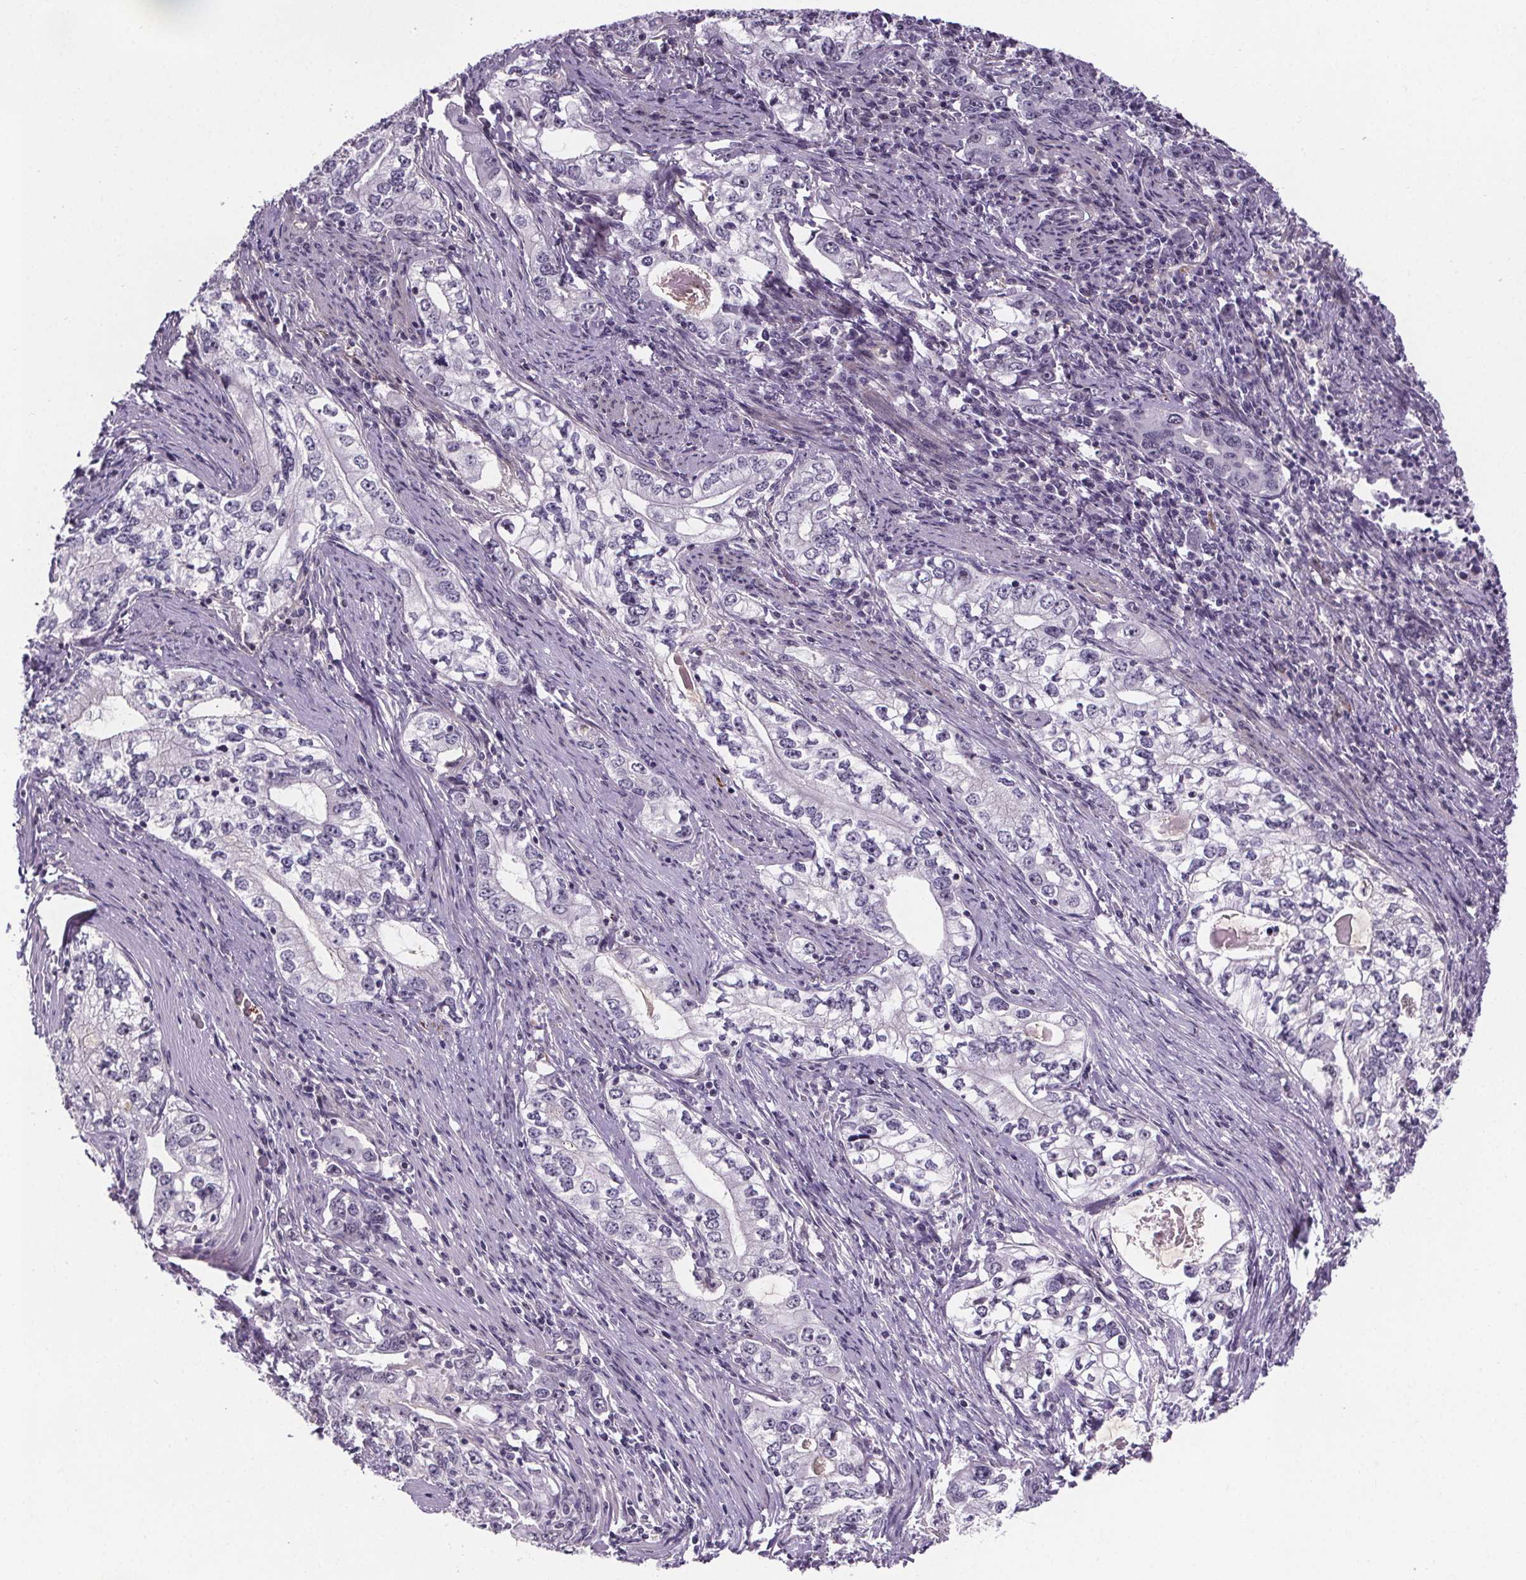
{"staining": {"intensity": "negative", "quantity": "none", "location": "none"}, "tissue": "stomach cancer", "cell_type": "Tumor cells", "image_type": "cancer", "snomed": [{"axis": "morphology", "description": "Adenocarcinoma, NOS"}, {"axis": "topography", "description": "Stomach, lower"}], "caption": "A high-resolution image shows immunohistochemistry staining of stomach cancer, which reveals no significant staining in tumor cells.", "gene": "TTC12", "patient": {"sex": "female", "age": 72}}